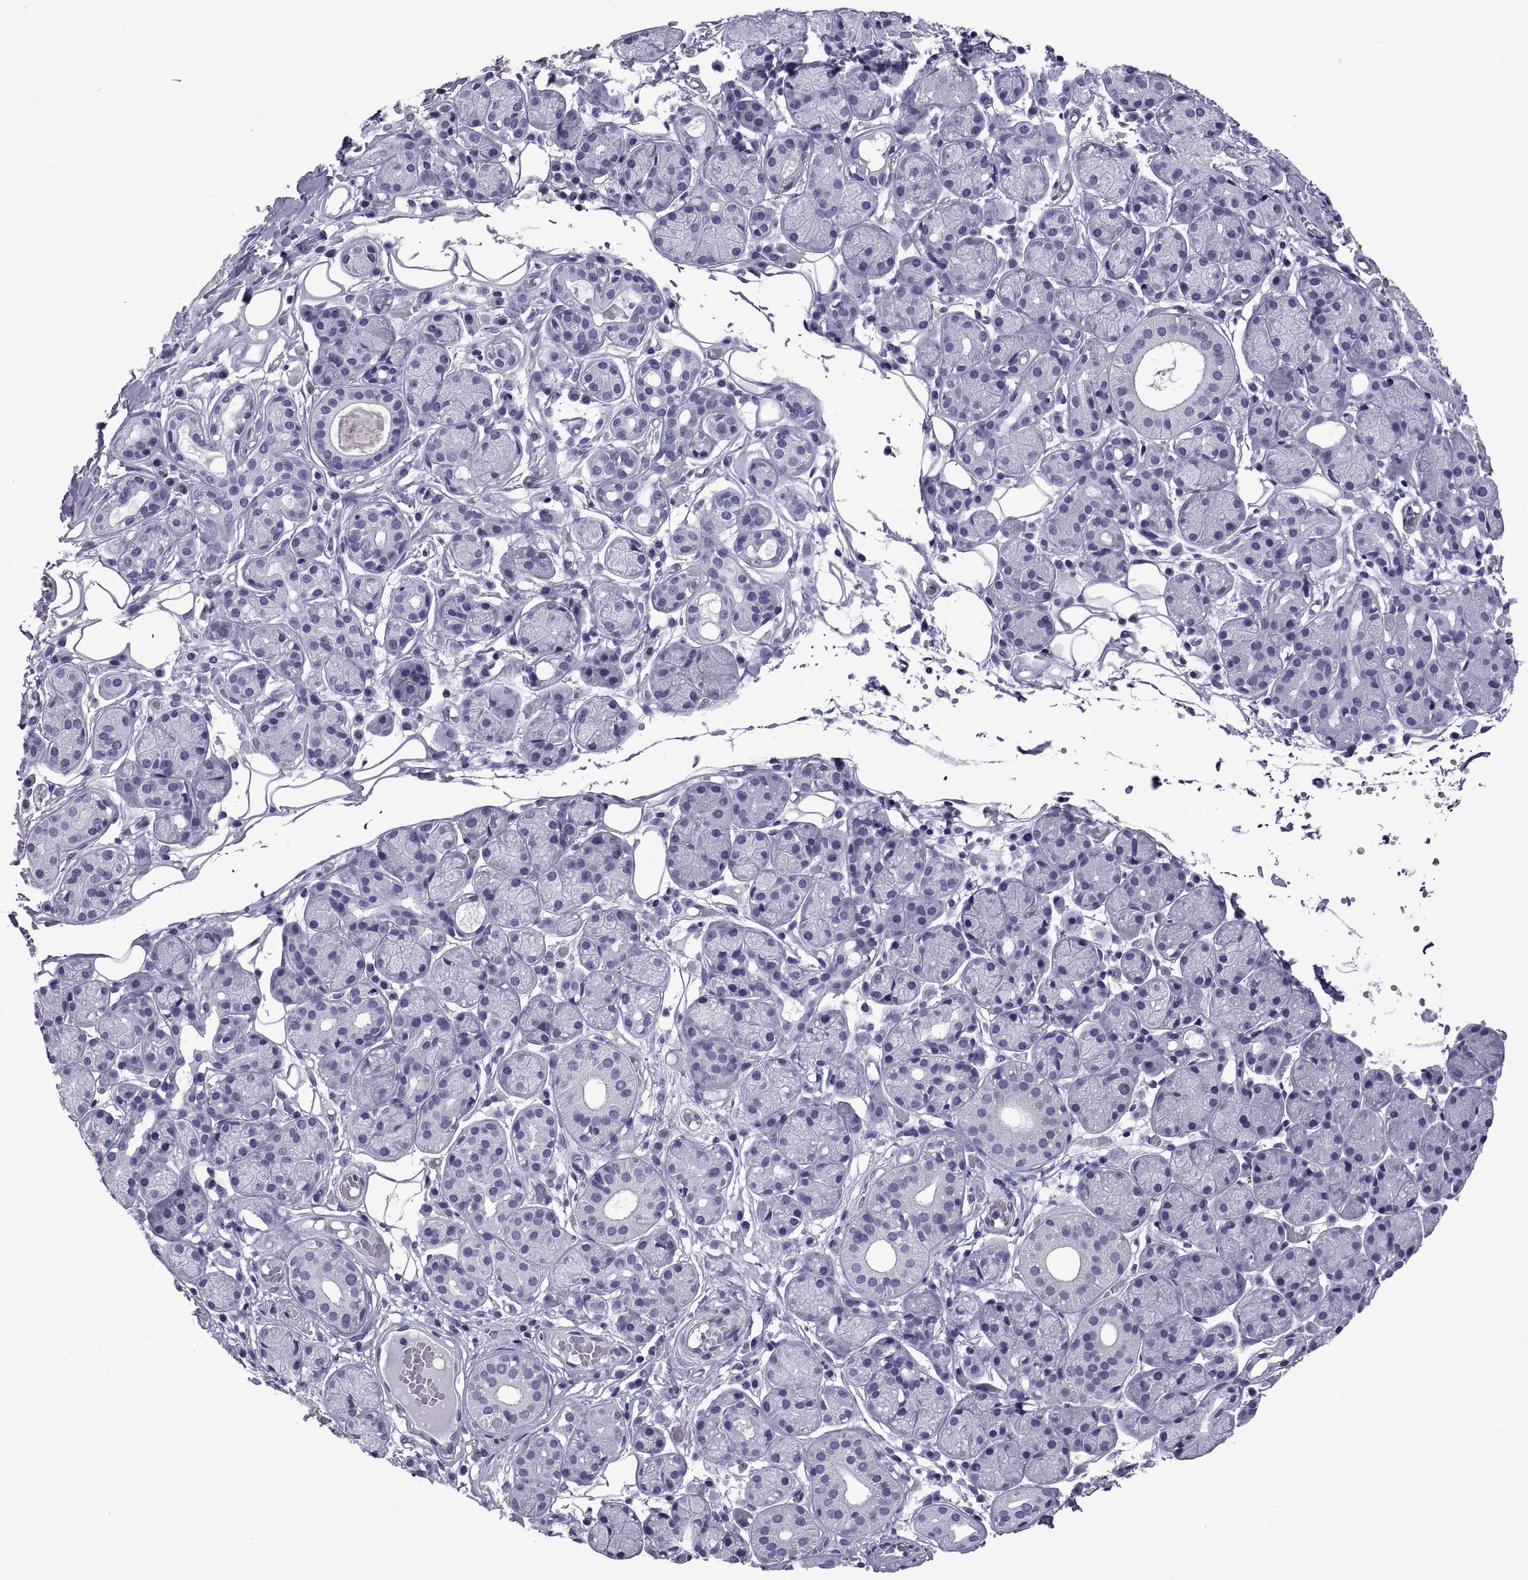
{"staining": {"intensity": "negative", "quantity": "none", "location": "none"}, "tissue": "salivary gland", "cell_type": "Glandular cells", "image_type": "normal", "snomed": [{"axis": "morphology", "description": "Normal tissue, NOS"}, {"axis": "topography", "description": "Salivary gland"}, {"axis": "topography", "description": "Peripheral nerve tissue"}], "caption": "IHC image of benign human salivary gland stained for a protein (brown), which displays no positivity in glandular cells.", "gene": "LCN9", "patient": {"sex": "male", "age": 71}}